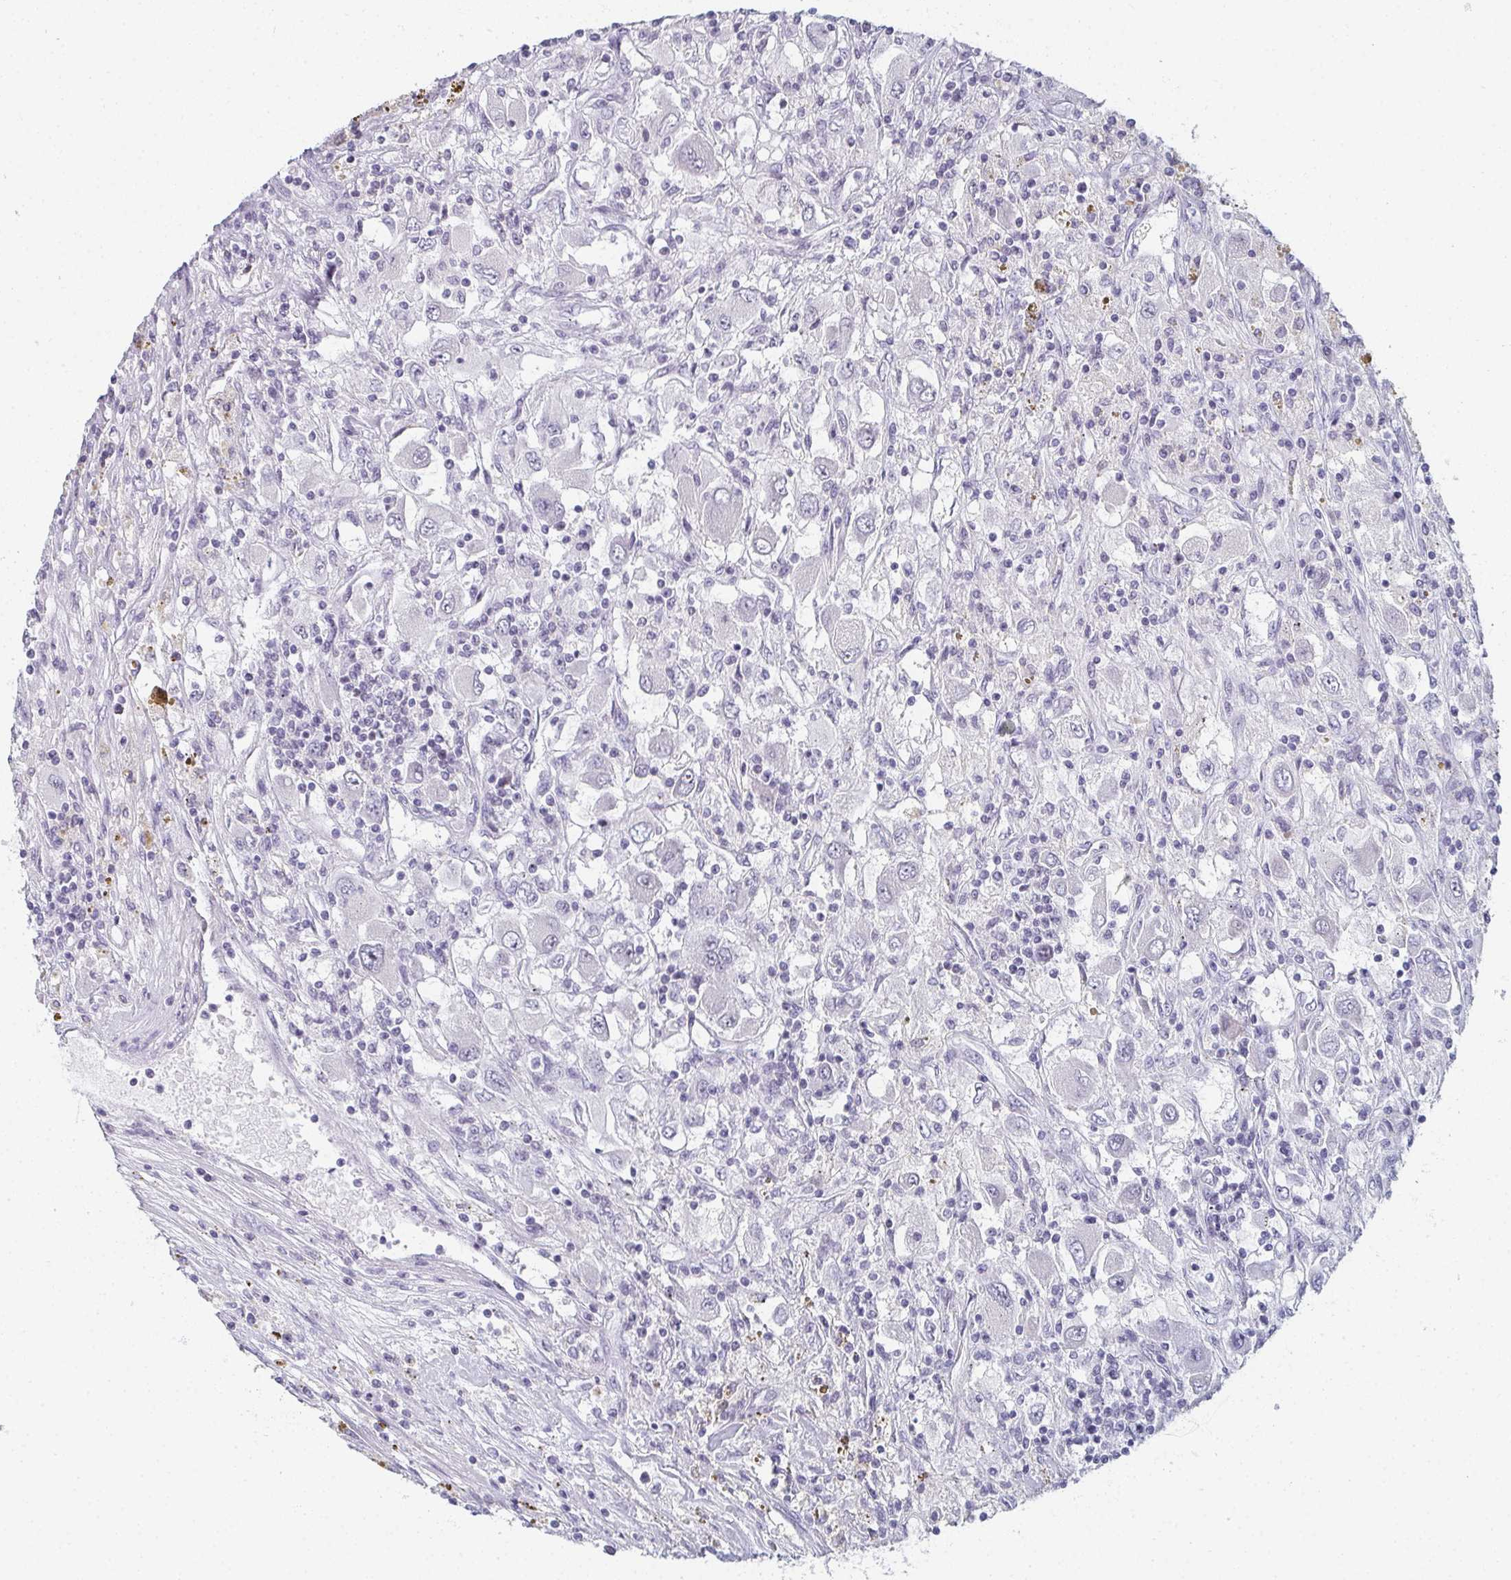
{"staining": {"intensity": "negative", "quantity": "none", "location": "none"}, "tissue": "renal cancer", "cell_type": "Tumor cells", "image_type": "cancer", "snomed": [{"axis": "morphology", "description": "Adenocarcinoma, NOS"}, {"axis": "topography", "description": "Kidney"}], "caption": "Adenocarcinoma (renal) stained for a protein using immunohistochemistry reveals no positivity tumor cells.", "gene": "PYCR3", "patient": {"sex": "female", "age": 67}}